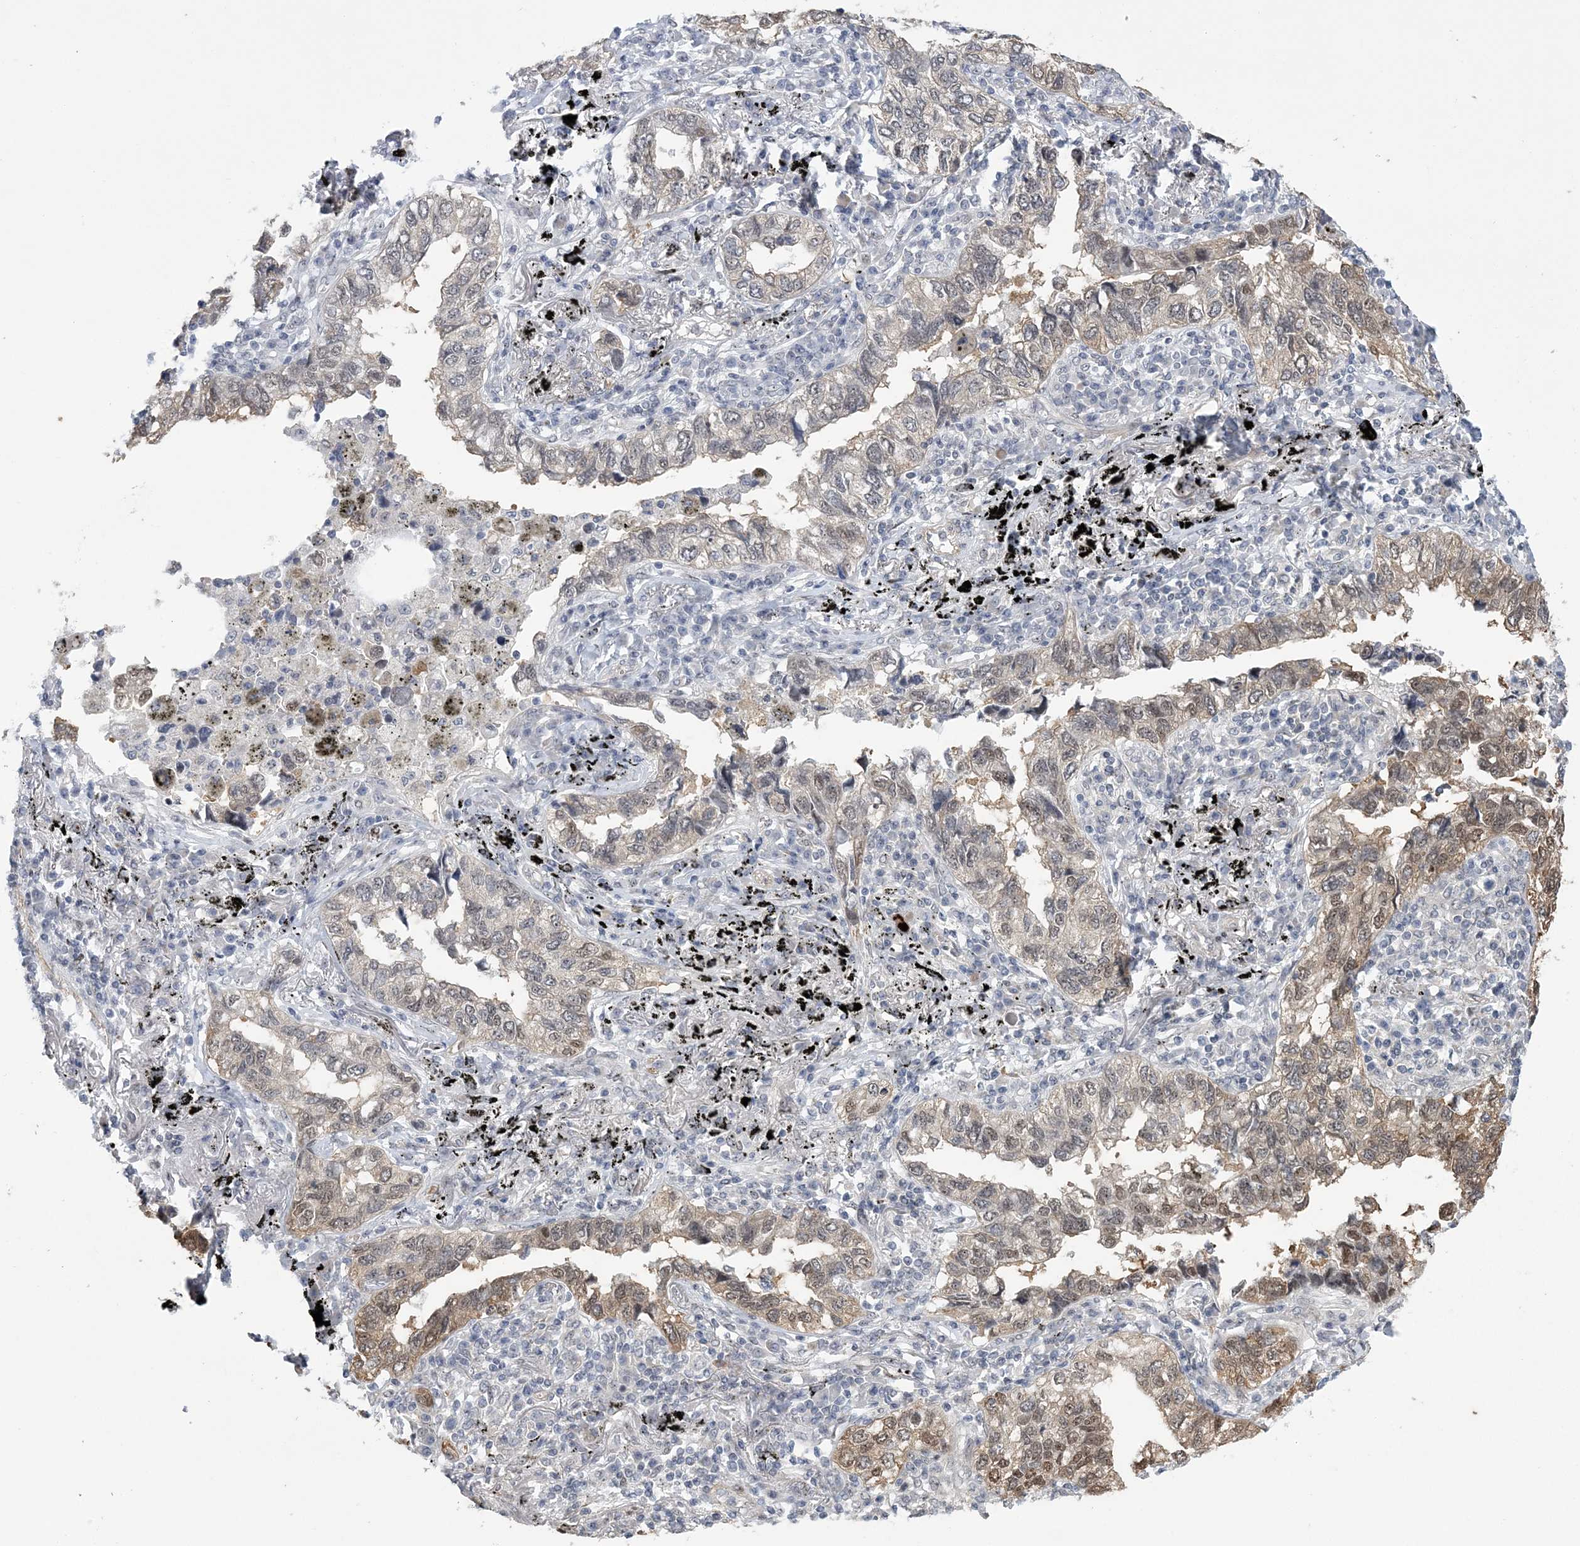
{"staining": {"intensity": "weak", "quantity": "25%-75%", "location": "cytoplasmic/membranous,nuclear"}, "tissue": "lung cancer", "cell_type": "Tumor cells", "image_type": "cancer", "snomed": [{"axis": "morphology", "description": "Adenocarcinoma, NOS"}, {"axis": "topography", "description": "Lung"}], "caption": "IHC staining of lung adenocarcinoma, which displays low levels of weak cytoplasmic/membranous and nuclear staining in about 25%-75% of tumor cells indicating weak cytoplasmic/membranous and nuclear protein staining. The staining was performed using DAB (brown) for protein detection and nuclei were counterstained in hematoxylin (blue).", "gene": "HOMEZ", "patient": {"sex": "male", "age": 65}}